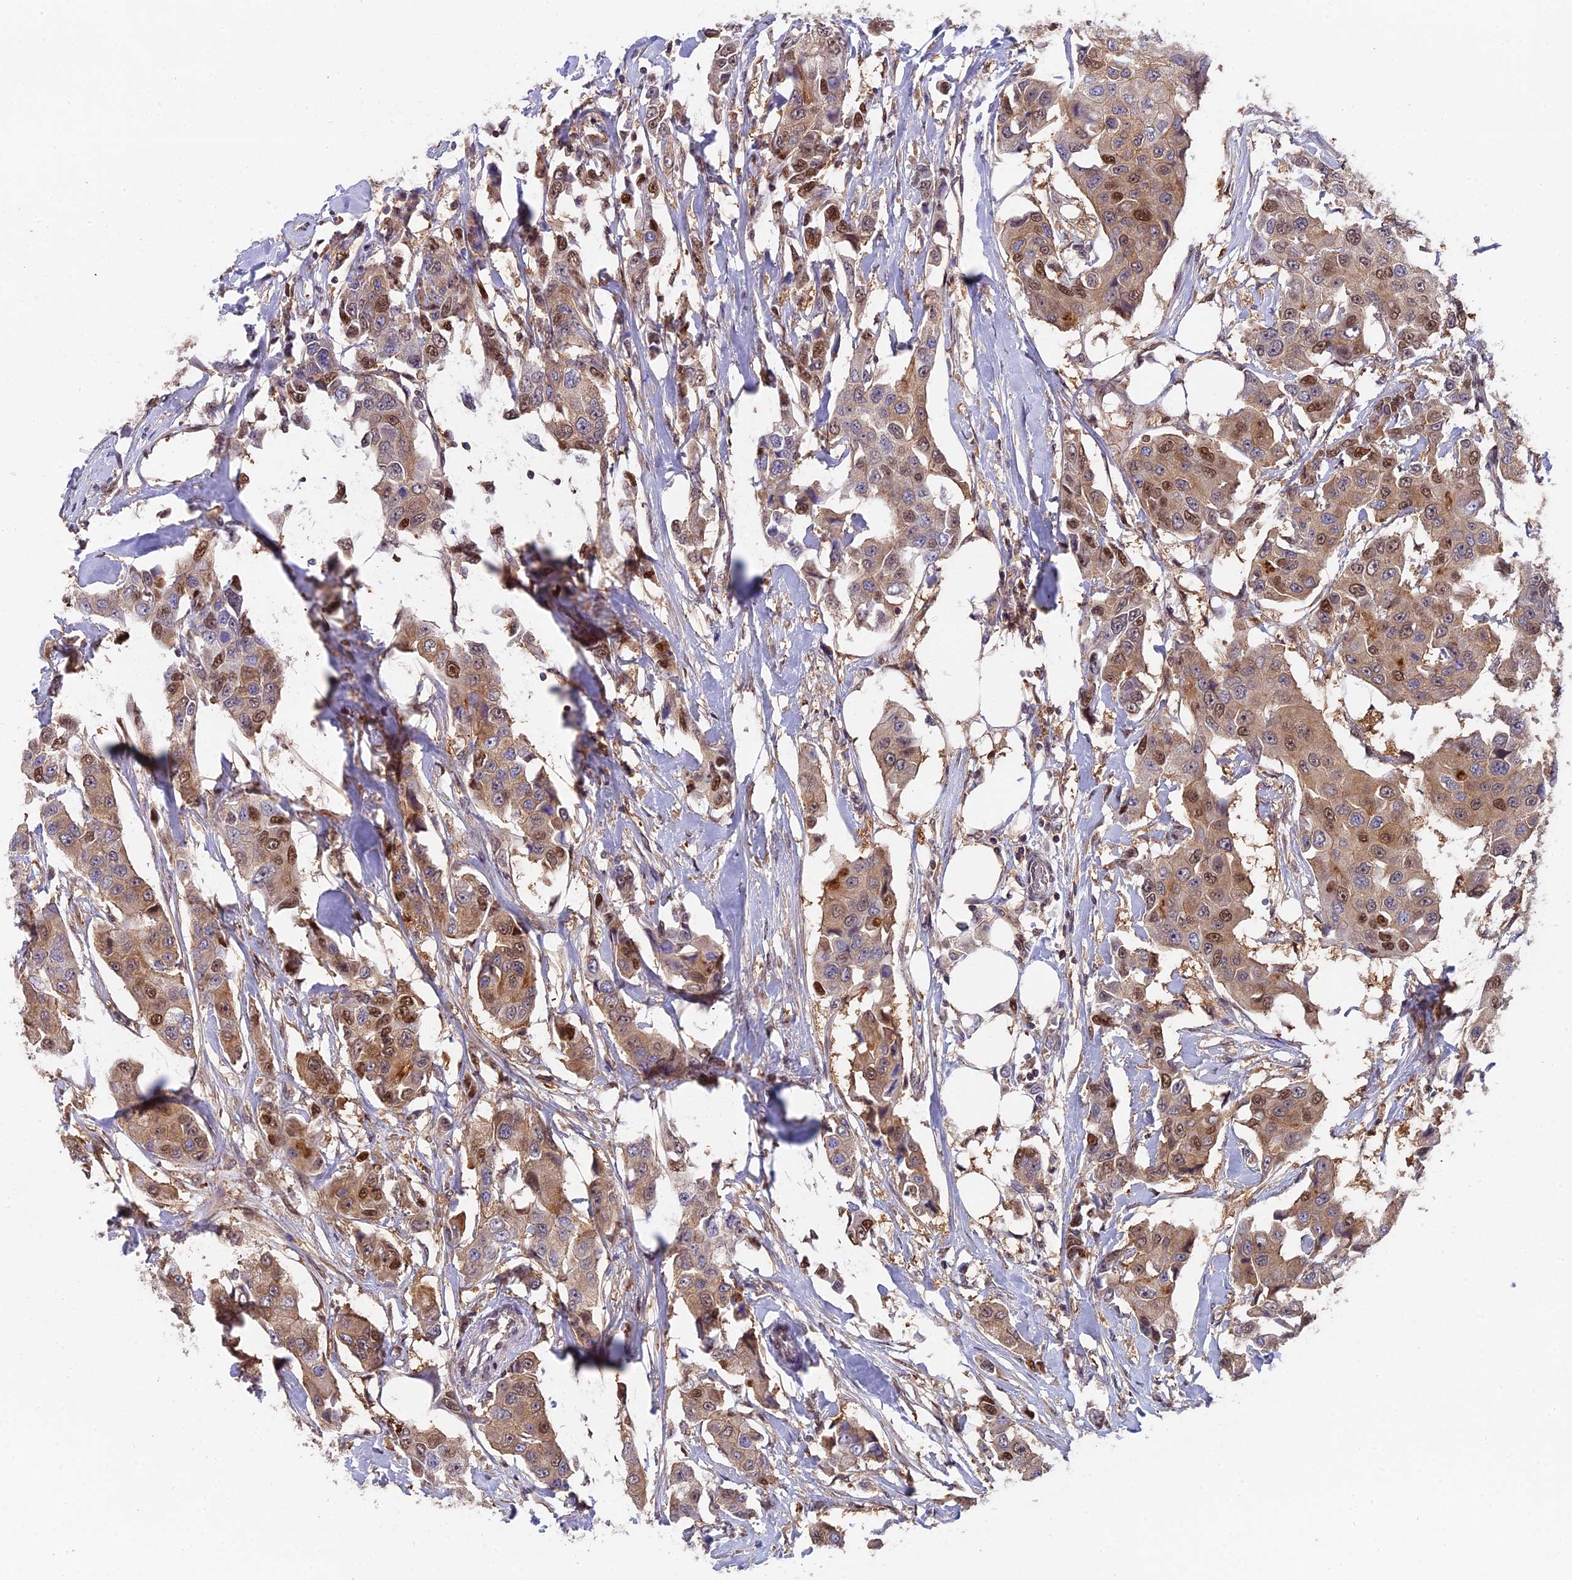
{"staining": {"intensity": "moderate", "quantity": "25%-75%", "location": "cytoplasmic/membranous,nuclear"}, "tissue": "breast cancer", "cell_type": "Tumor cells", "image_type": "cancer", "snomed": [{"axis": "morphology", "description": "Duct carcinoma"}, {"axis": "topography", "description": "Breast"}], "caption": "A high-resolution photomicrograph shows immunohistochemistry (IHC) staining of breast cancer, which demonstrates moderate cytoplasmic/membranous and nuclear positivity in approximately 25%-75% of tumor cells.", "gene": "FAM118B", "patient": {"sex": "female", "age": 80}}